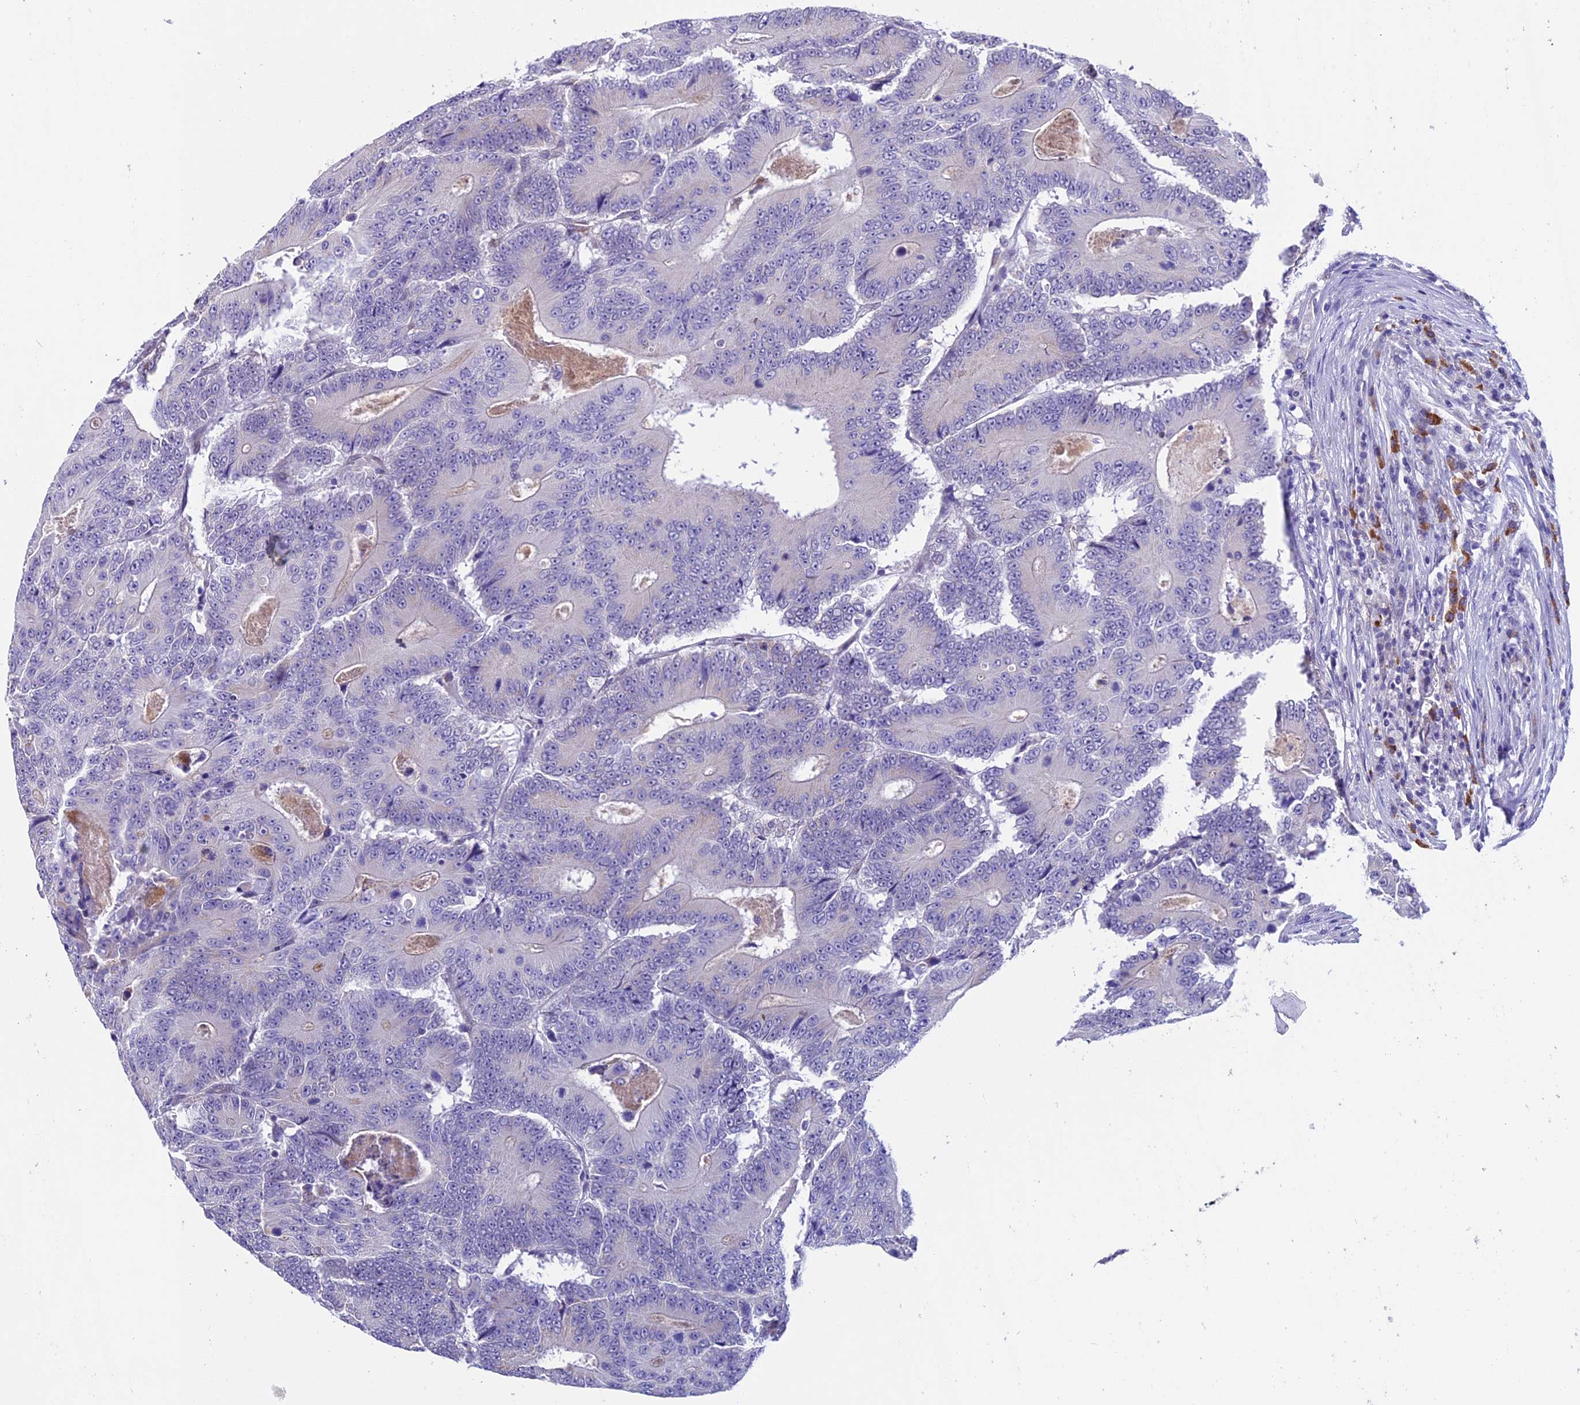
{"staining": {"intensity": "negative", "quantity": "none", "location": "none"}, "tissue": "colorectal cancer", "cell_type": "Tumor cells", "image_type": "cancer", "snomed": [{"axis": "morphology", "description": "Adenocarcinoma, NOS"}, {"axis": "topography", "description": "Colon"}], "caption": "Immunohistochemical staining of human colorectal cancer (adenocarcinoma) displays no significant positivity in tumor cells. Brightfield microscopy of immunohistochemistry stained with DAB (brown) and hematoxylin (blue), captured at high magnification.", "gene": "TMEM171", "patient": {"sex": "male", "age": 83}}